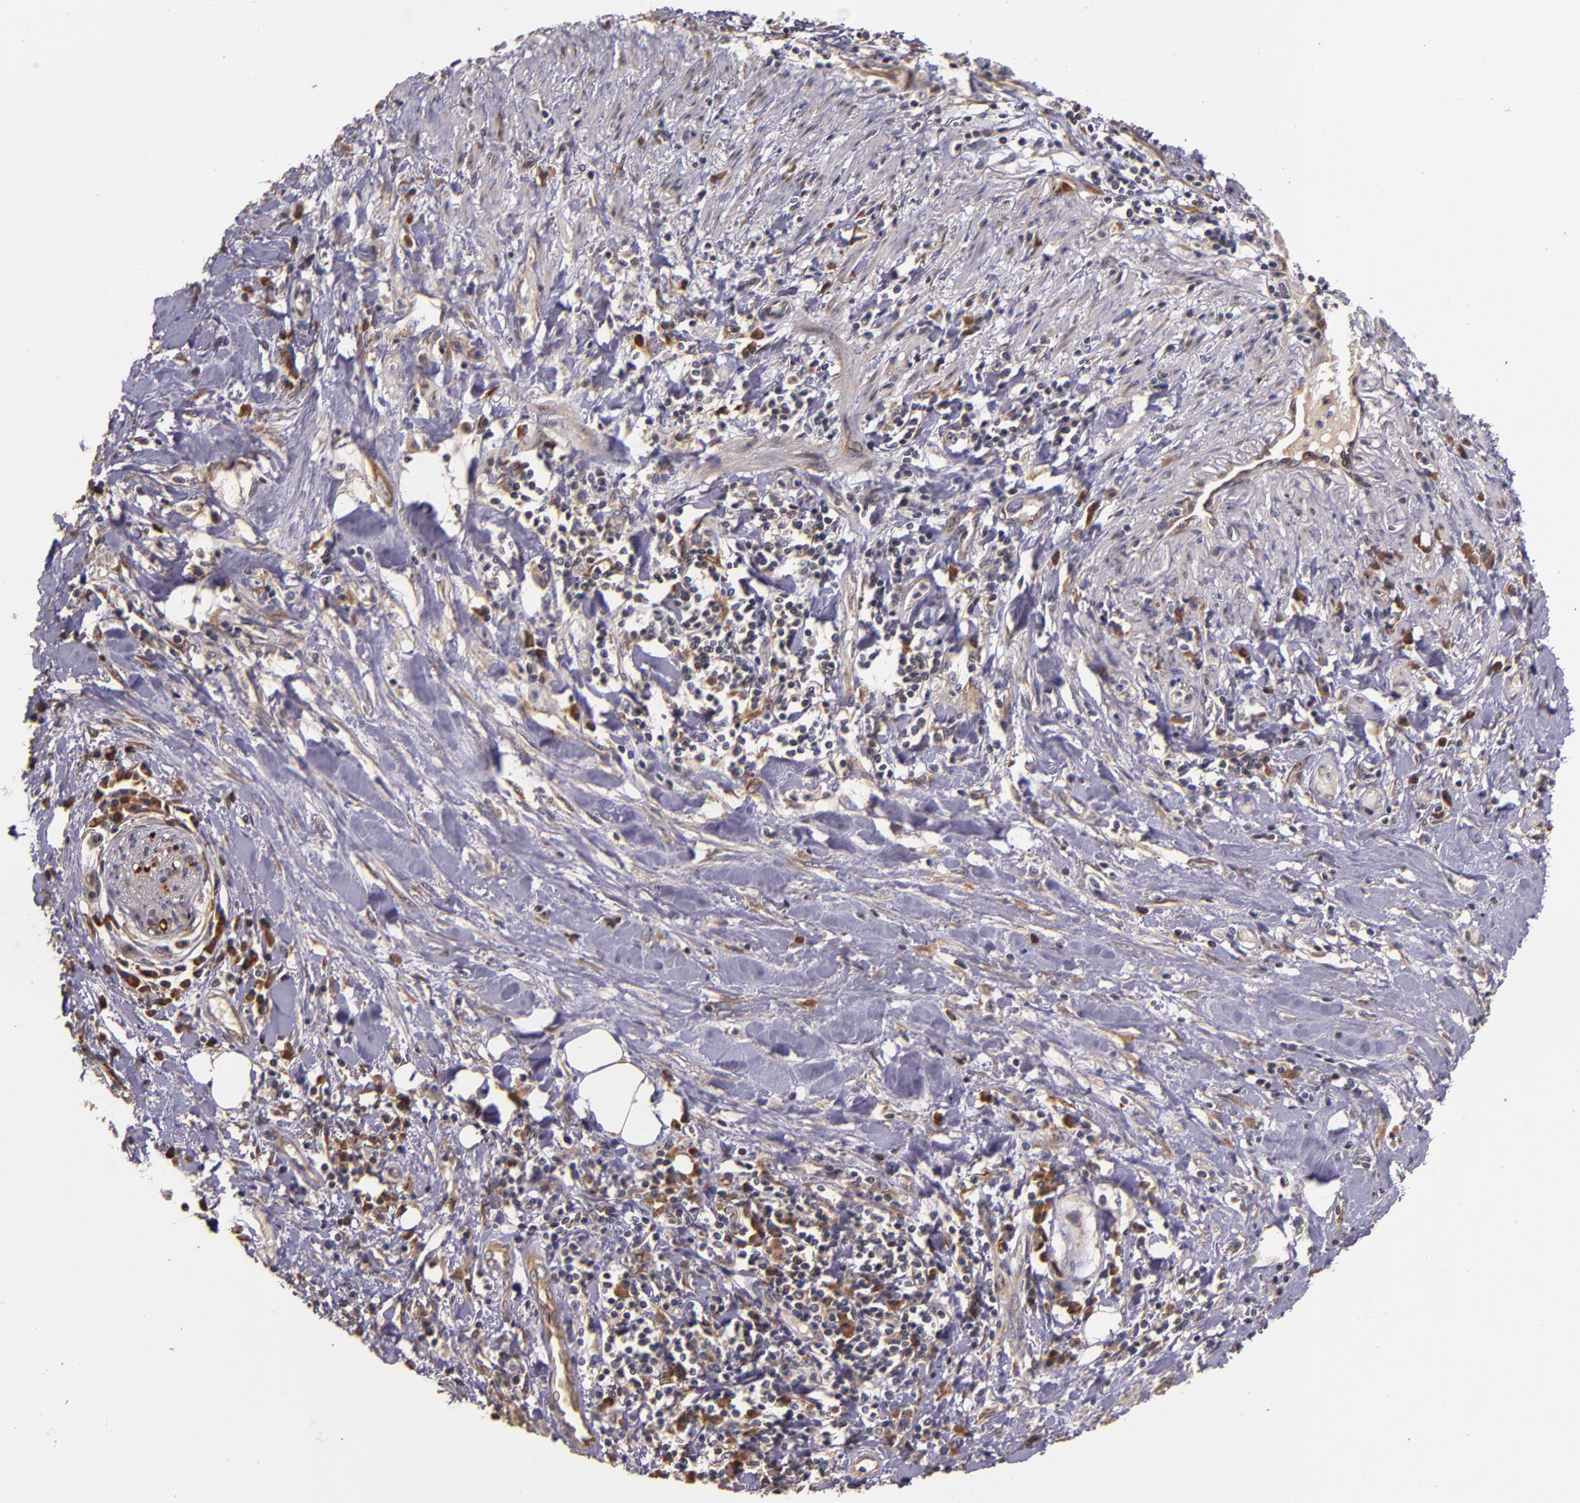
{"staining": {"intensity": "weak", "quantity": ">75%", "location": "cytoplasmic/membranous"}, "tissue": "pancreatic cancer", "cell_type": "Tumor cells", "image_type": "cancer", "snomed": [{"axis": "morphology", "description": "Adenocarcinoma, NOS"}, {"axis": "topography", "description": "Pancreas"}], "caption": "IHC staining of adenocarcinoma (pancreatic), which demonstrates low levels of weak cytoplasmic/membranous positivity in about >75% of tumor cells indicating weak cytoplasmic/membranous protein staining. The staining was performed using DAB (brown) for protein detection and nuclei were counterstained in hematoxylin (blue).", "gene": "PRAF2", "patient": {"sex": "female", "age": 64}}